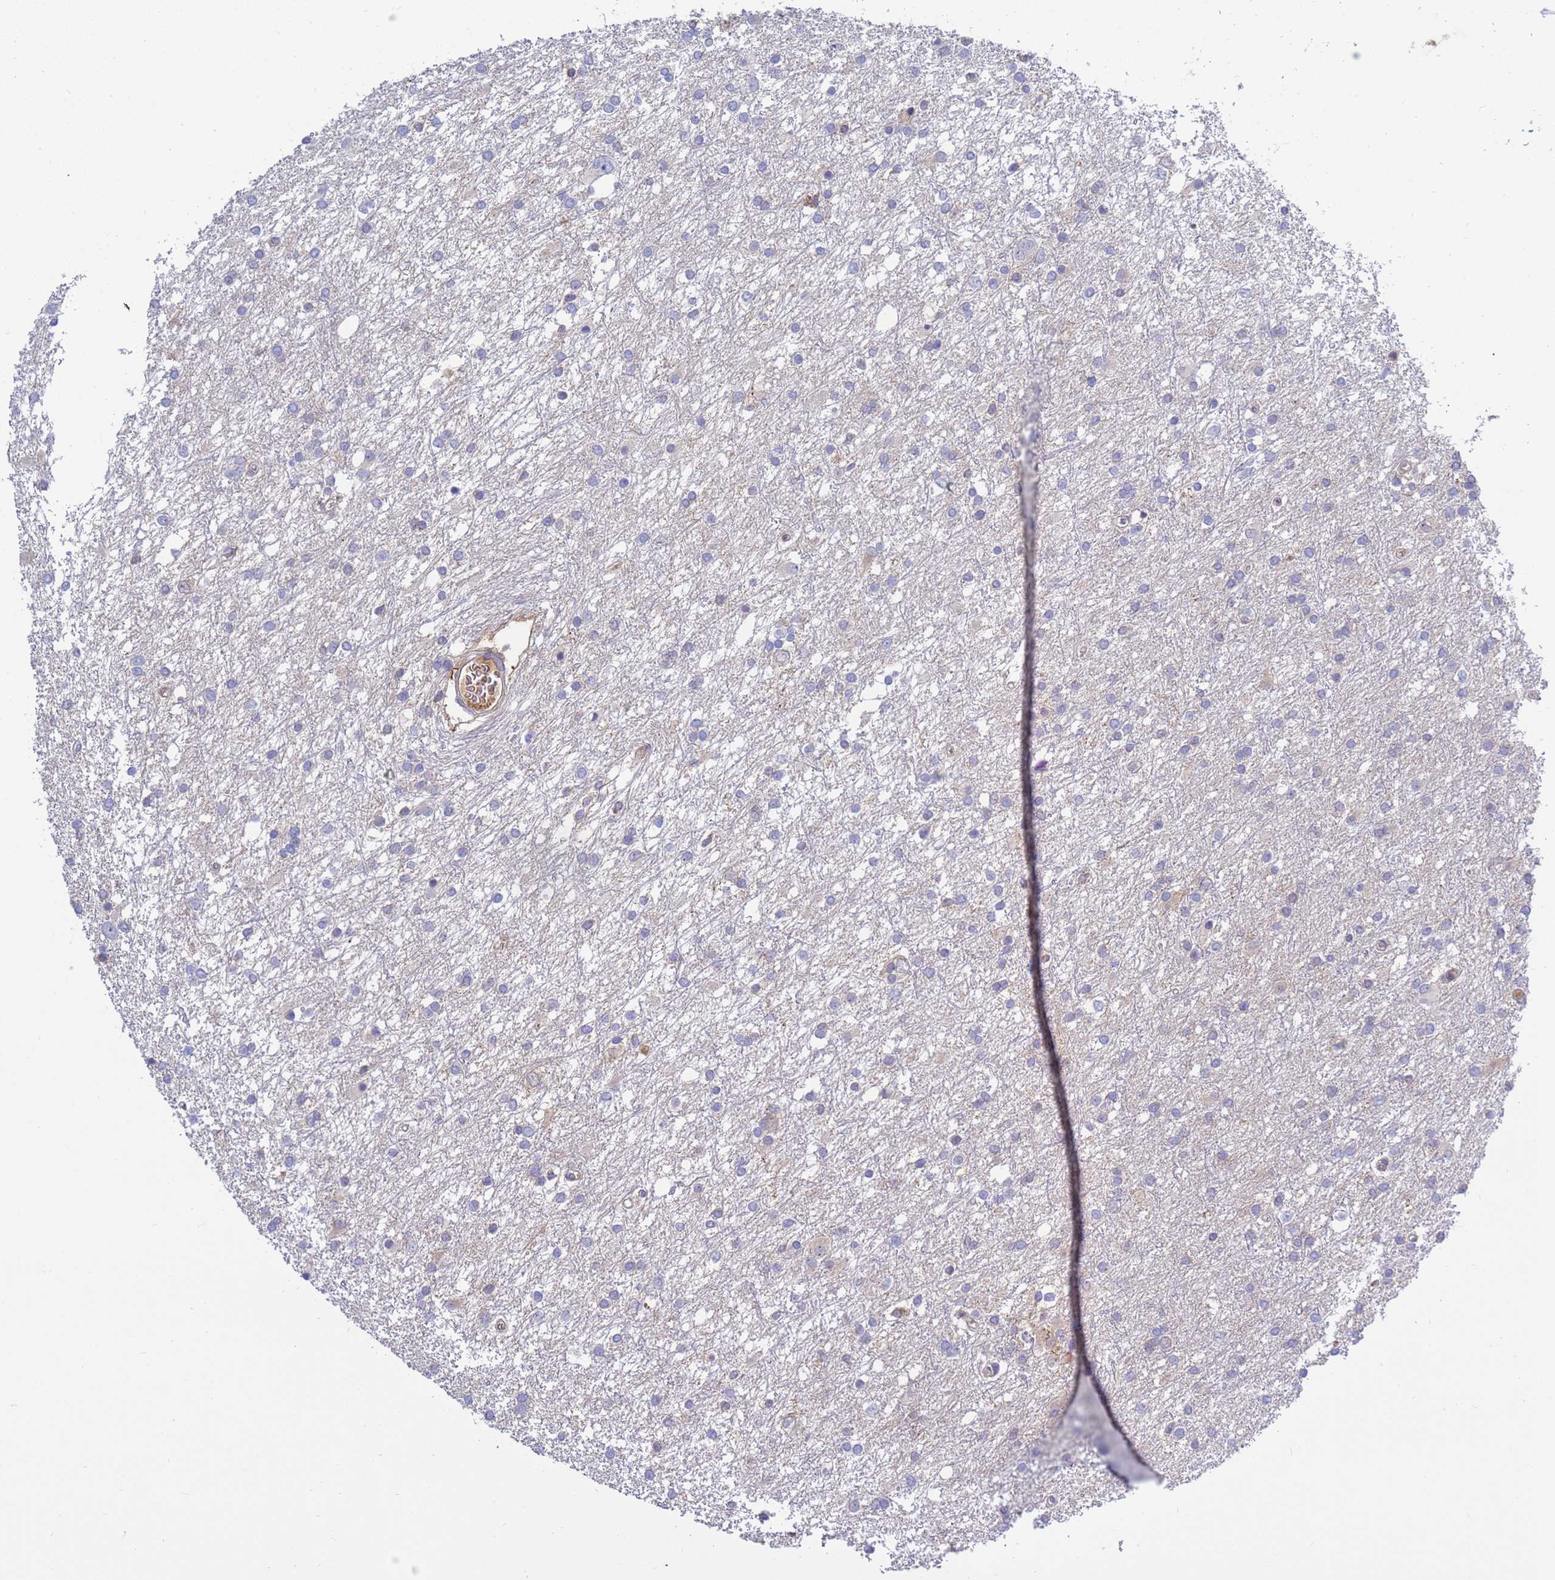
{"staining": {"intensity": "negative", "quantity": "none", "location": "none"}, "tissue": "glioma", "cell_type": "Tumor cells", "image_type": "cancer", "snomed": [{"axis": "morphology", "description": "Glioma, malignant, High grade"}, {"axis": "topography", "description": "Brain"}], "caption": "An image of human glioma is negative for staining in tumor cells. The staining is performed using DAB (3,3'-diaminobenzidine) brown chromogen with nuclei counter-stained in using hematoxylin.", "gene": "FOXRED1", "patient": {"sex": "female", "age": 50}}